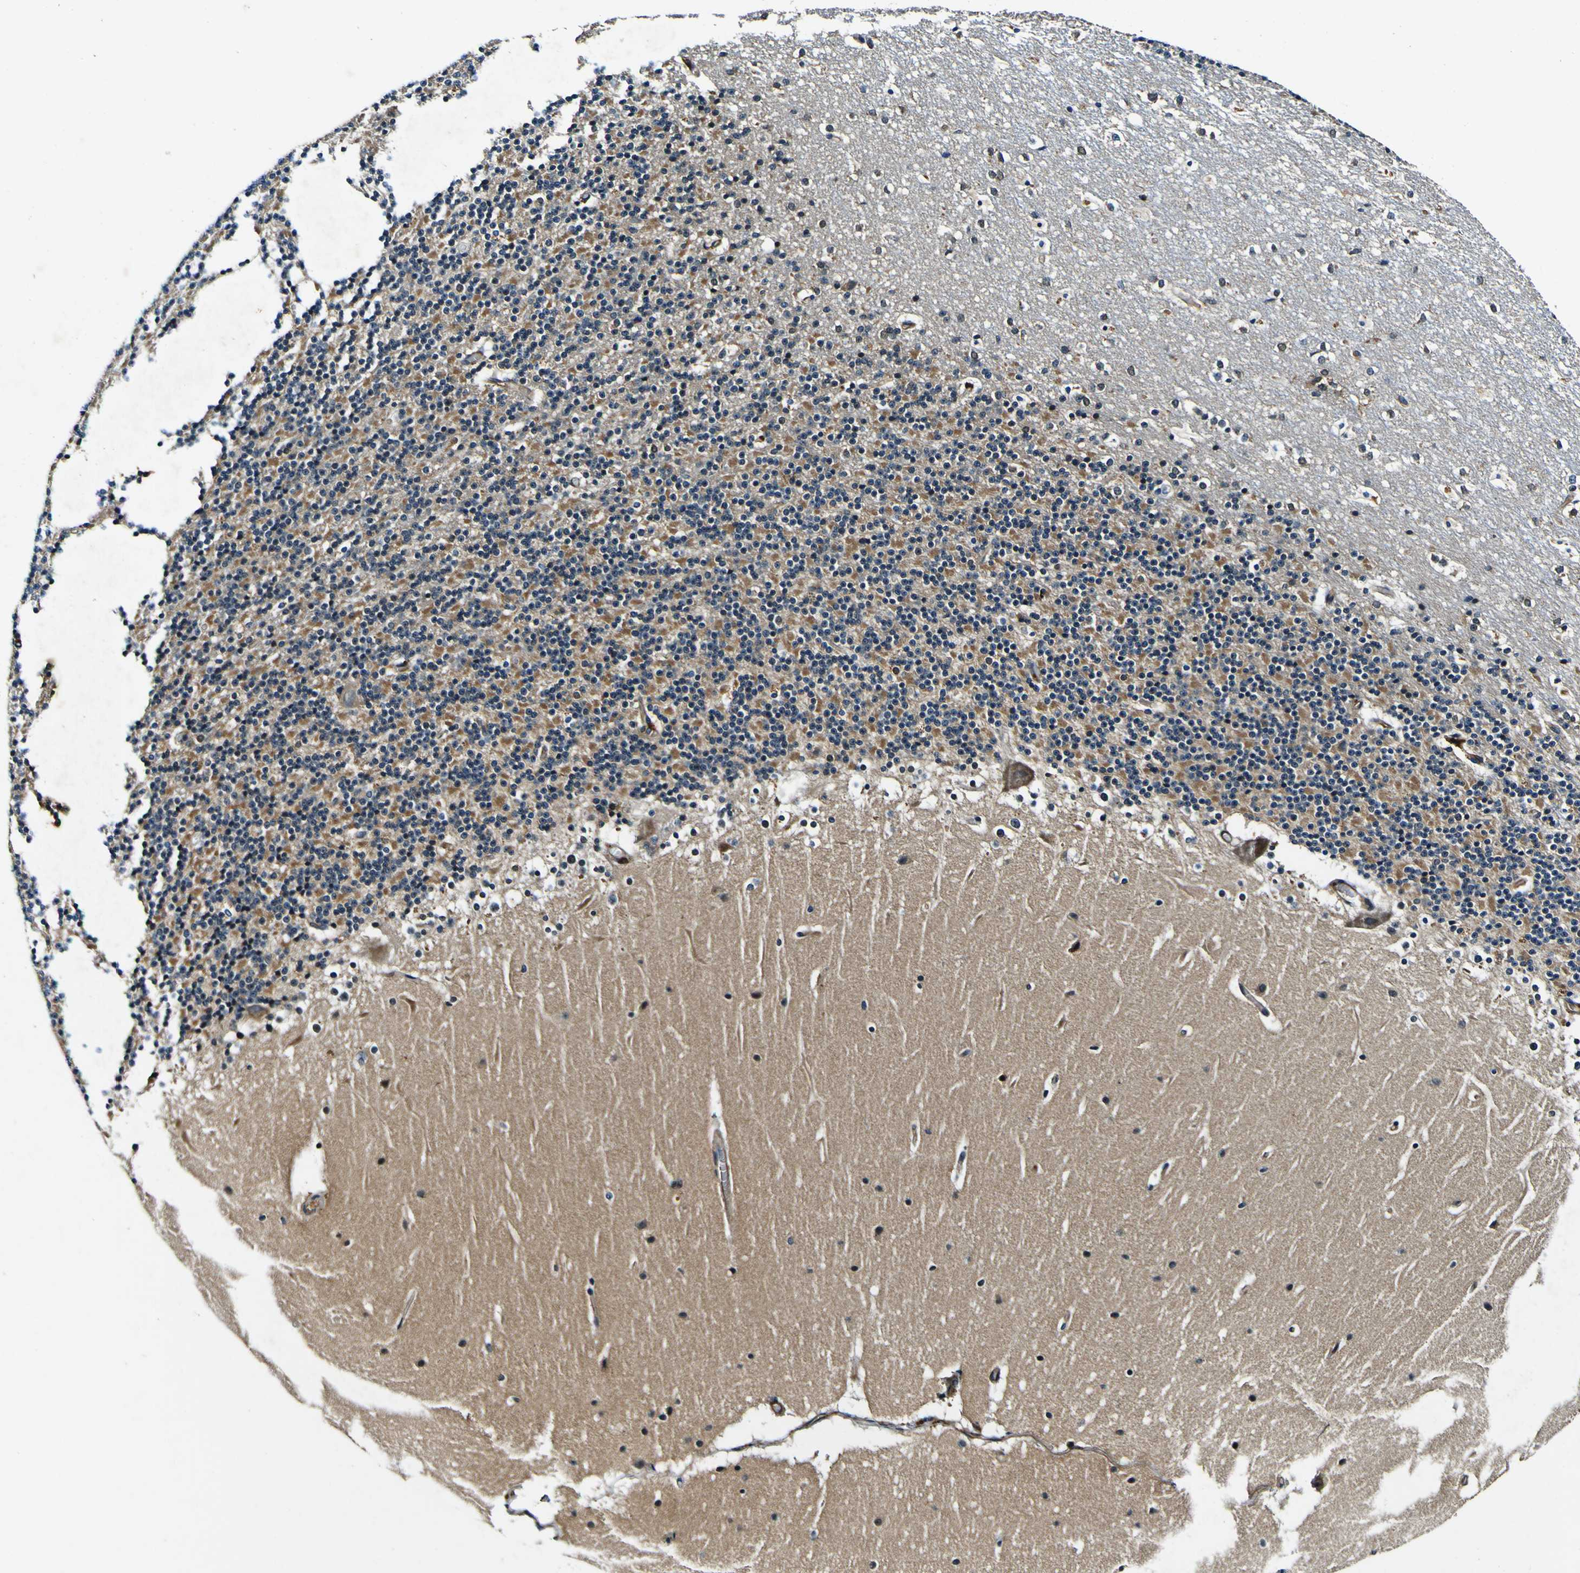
{"staining": {"intensity": "moderate", "quantity": "25%-75%", "location": "cytoplasmic/membranous"}, "tissue": "cerebellum", "cell_type": "Cells in granular layer", "image_type": "normal", "snomed": [{"axis": "morphology", "description": "Normal tissue, NOS"}, {"axis": "topography", "description": "Cerebellum"}], "caption": "Immunohistochemical staining of benign cerebellum shows medium levels of moderate cytoplasmic/membranous staining in approximately 25%-75% of cells in granular layer. (Stains: DAB in brown, nuclei in blue, Microscopy: brightfield microscopy at high magnification).", "gene": "RHOT2", "patient": {"sex": "female", "age": 19}}